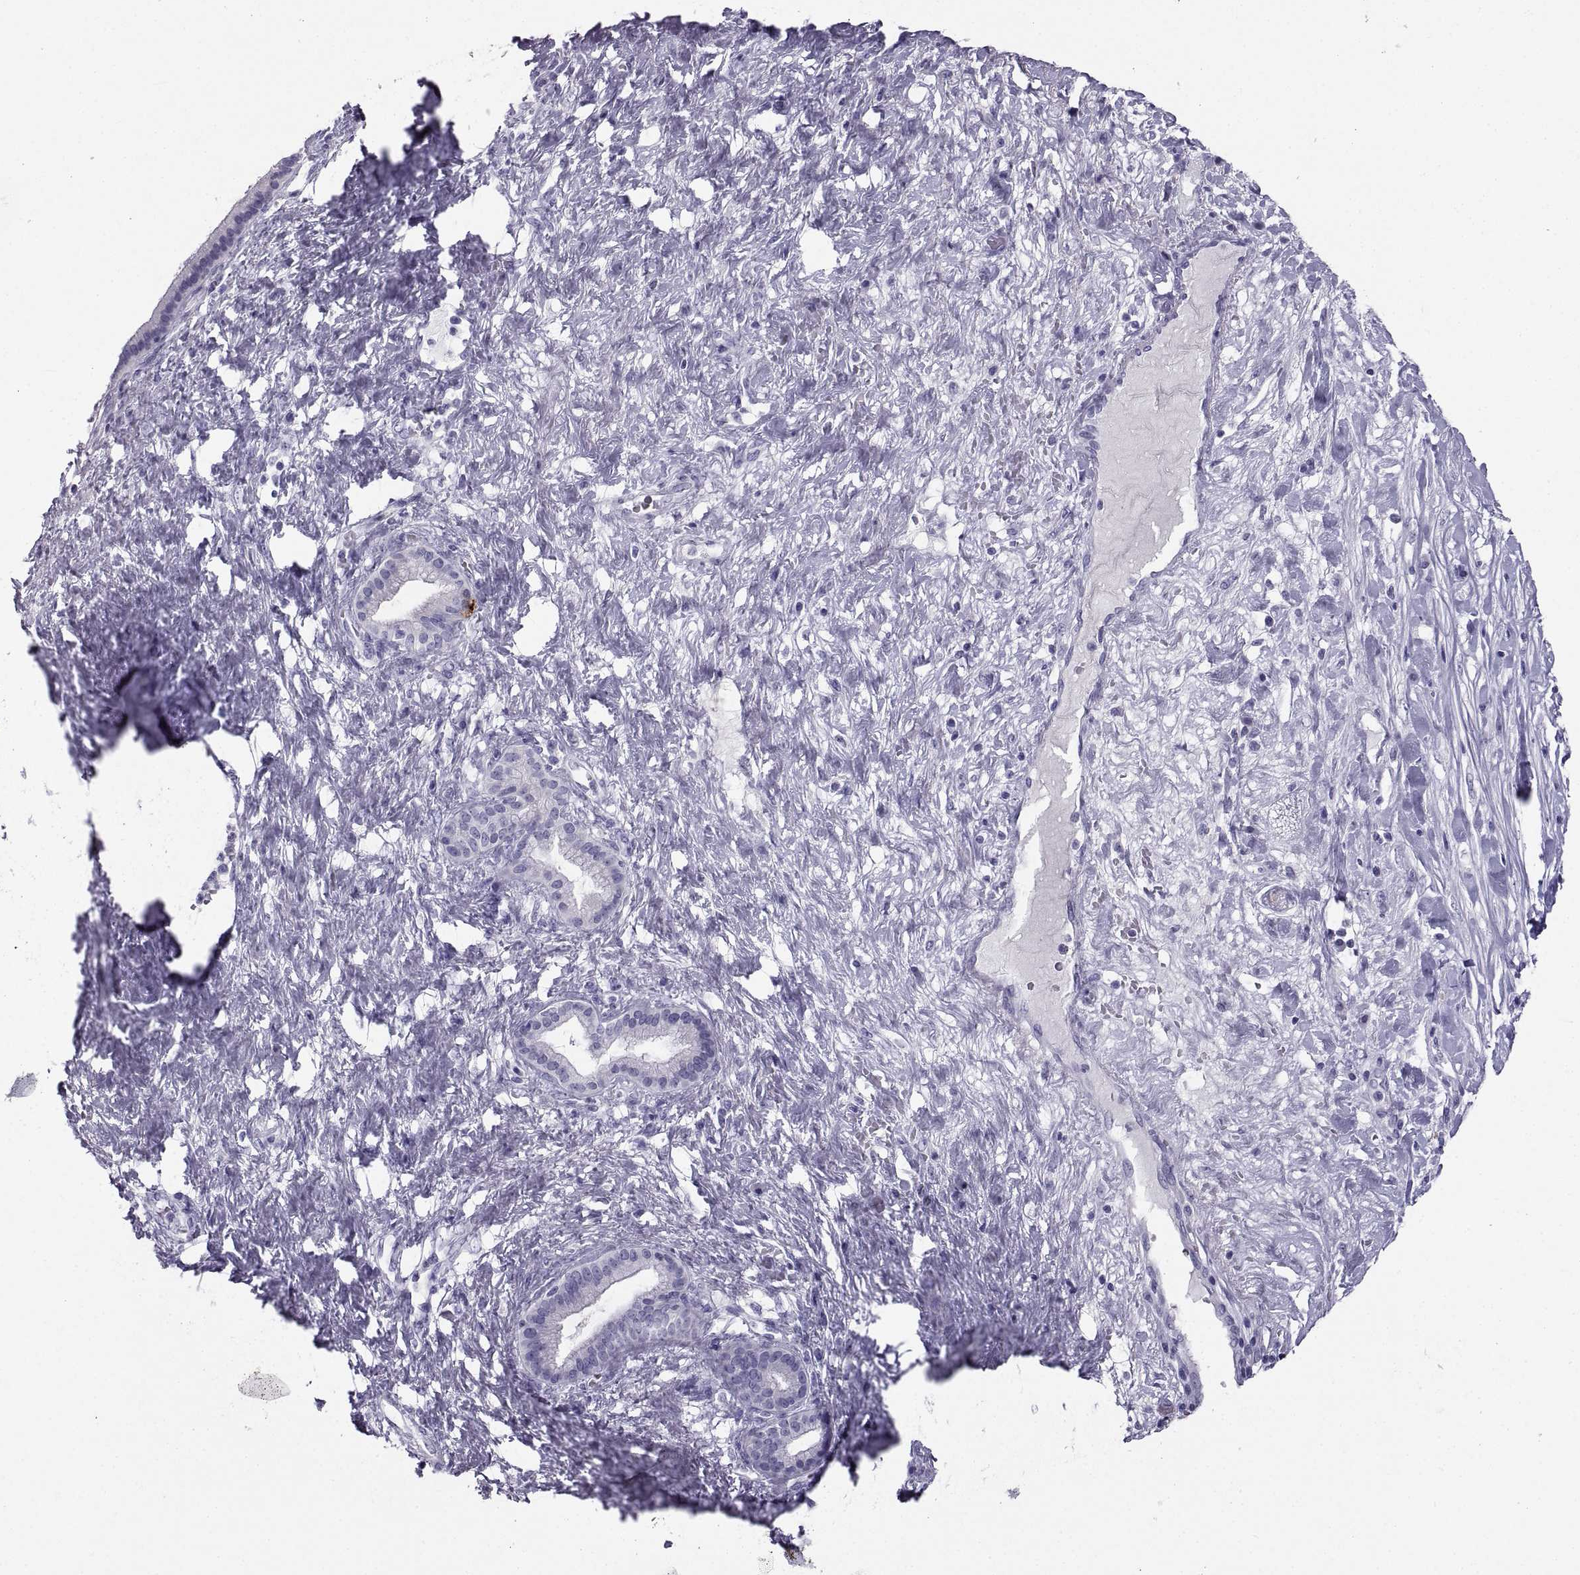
{"staining": {"intensity": "negative", "quantity": "none", "location": "none"}, "tissue": "pancreatic cancer", "cell_type": "Tumor cells", "image_type": "cancer", "snomed": [{"axis": "morphology", "description": "Adenocarcinoma, NOS"}, {"axis": "topography", "description": "Pancreas"}], "caption": "Human pancreatic cancer (adenocarcinoma) stained for a protein using immunohistochemistry (IHC) reveals no positivity in tumor cells.", "gene": "PCSK1N", "patient": {"sex": "male", "age": 44}}